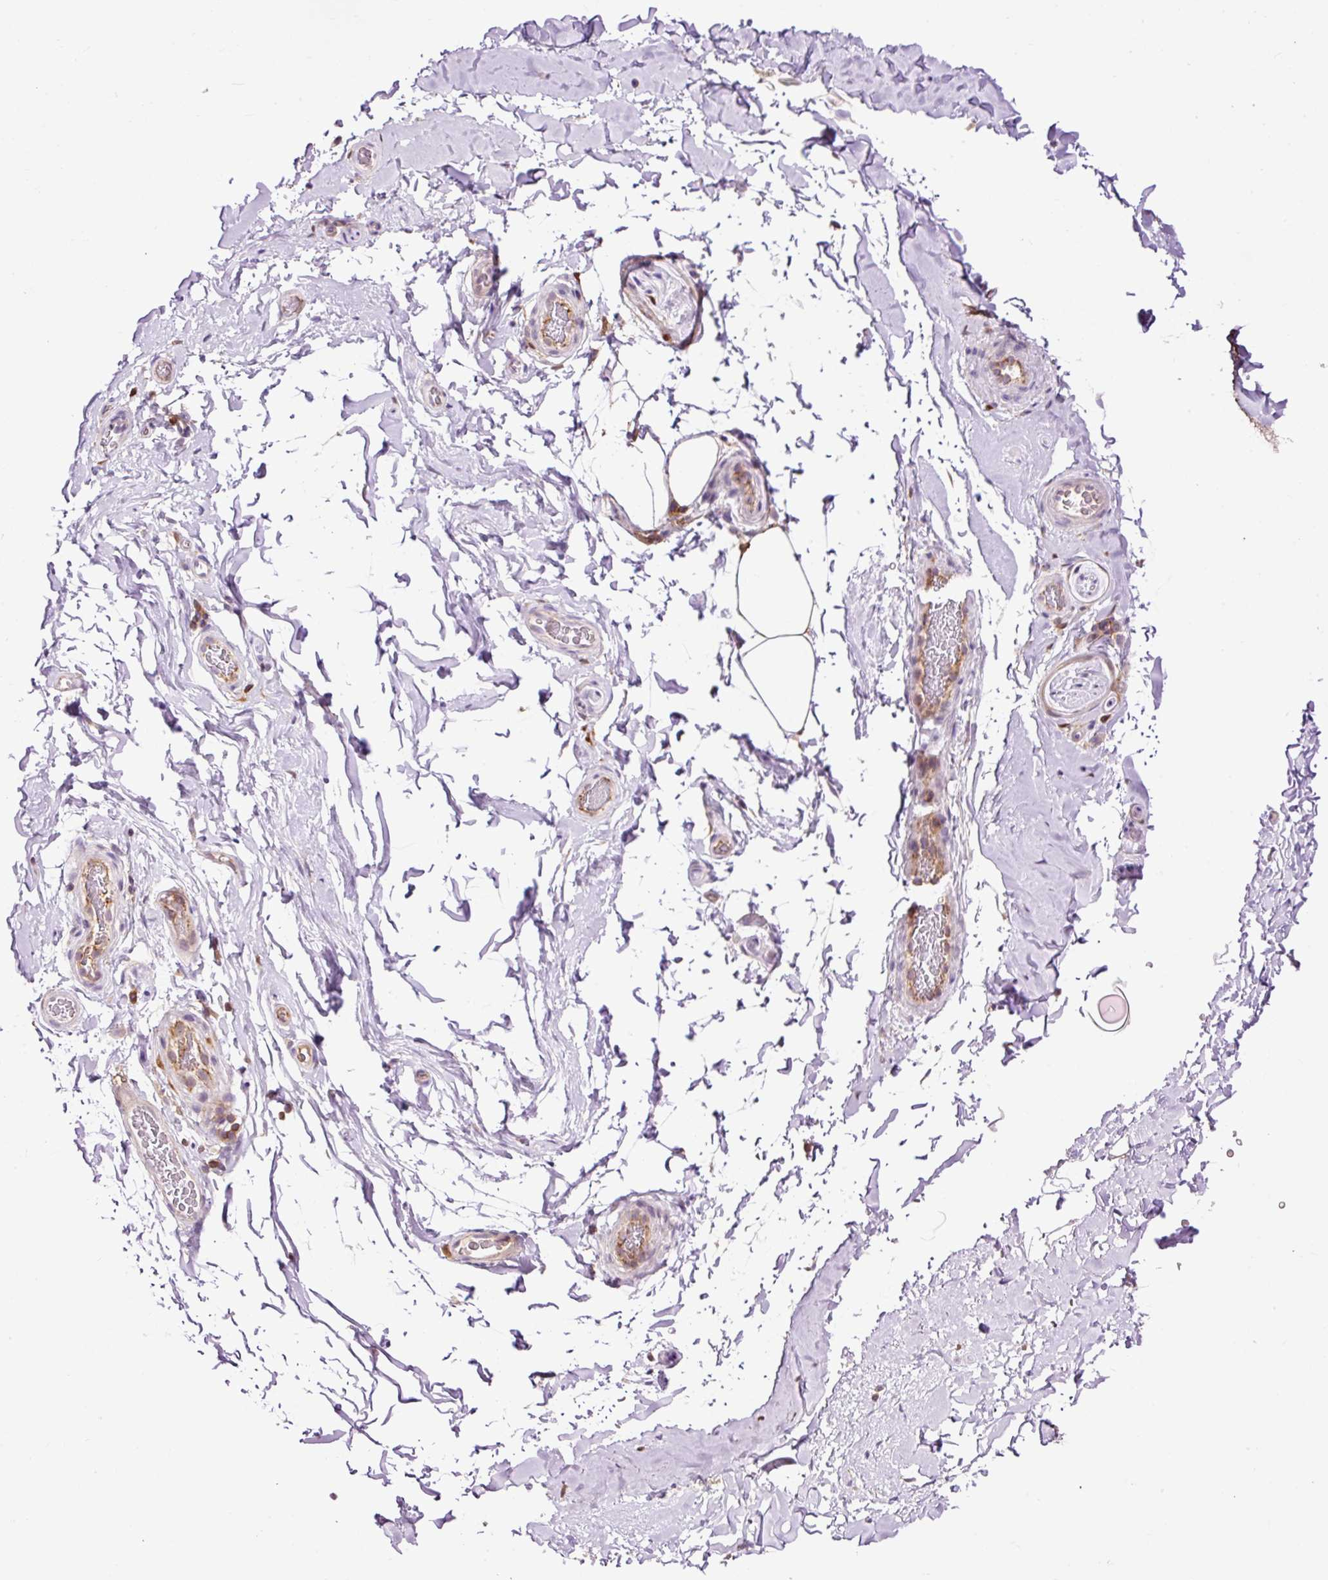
{"staining": {"intensity": "weak", "quantity": ">75%", "location": "cytoplasmic/membranous"}, "tissue": "adipose tissue", "cell_type": "Adipocytes", "image_type": "normal", "snomed": [{"axis": "morphology", "description": "Normal tissue, NOS"}, {"axis": "topography", "description": "Vascular tissue"}, {"axis": "topography", "description": "Peripheral nerve tissue"}], "caption": "An immunohistochemistry (IHC) image of benign tissue is shown. Protein staining in brown labels weak cytoplasmic/membranous positivity in adipose tissue within adipocytes.", "gene": "CD83", "patient": {"sex": "male", "age": 41}}